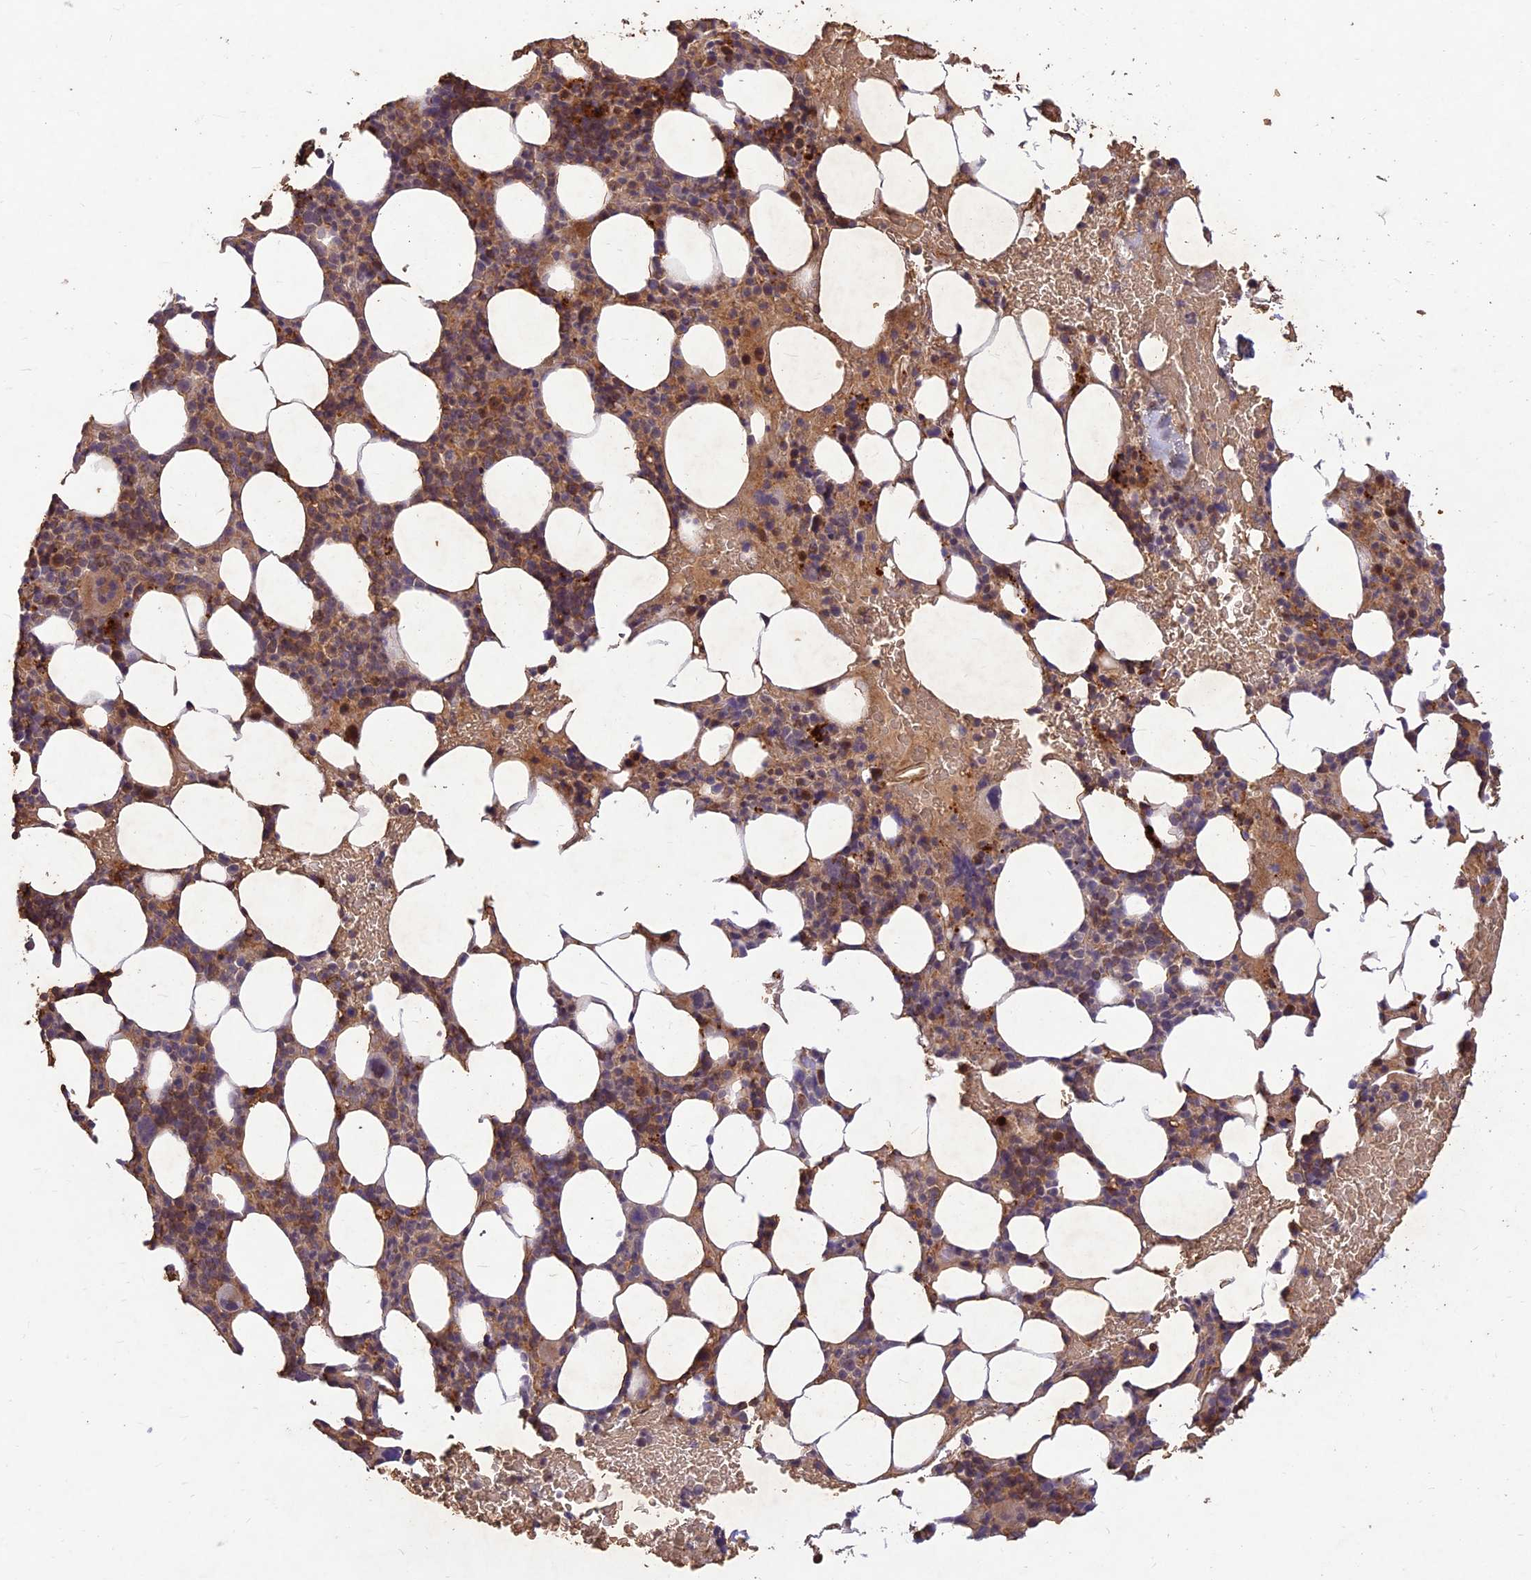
{"staining": {"intensity": "weak", "quantity": "25%-75%", "location": "cytoplasmic/membranous"}, "tissue": "bone marrow", "cell_type": "Hematopoietic cells", "image_type": "normal", "snomed": [{"axis": "morphology", "description": "Normal tissue, NOS"}, {"axis": "topography", "description": "Bone marrow"}], "caption": "This histopathology image displays immunohistochemistry (IHC) staining of benign human bone marrow, with low weak cytoplasmic/membranous expression in about 25%-75% of hematopoietic cells.", "gene": "PPP1R11", "patient": {"sex": "male", "age": 78}}